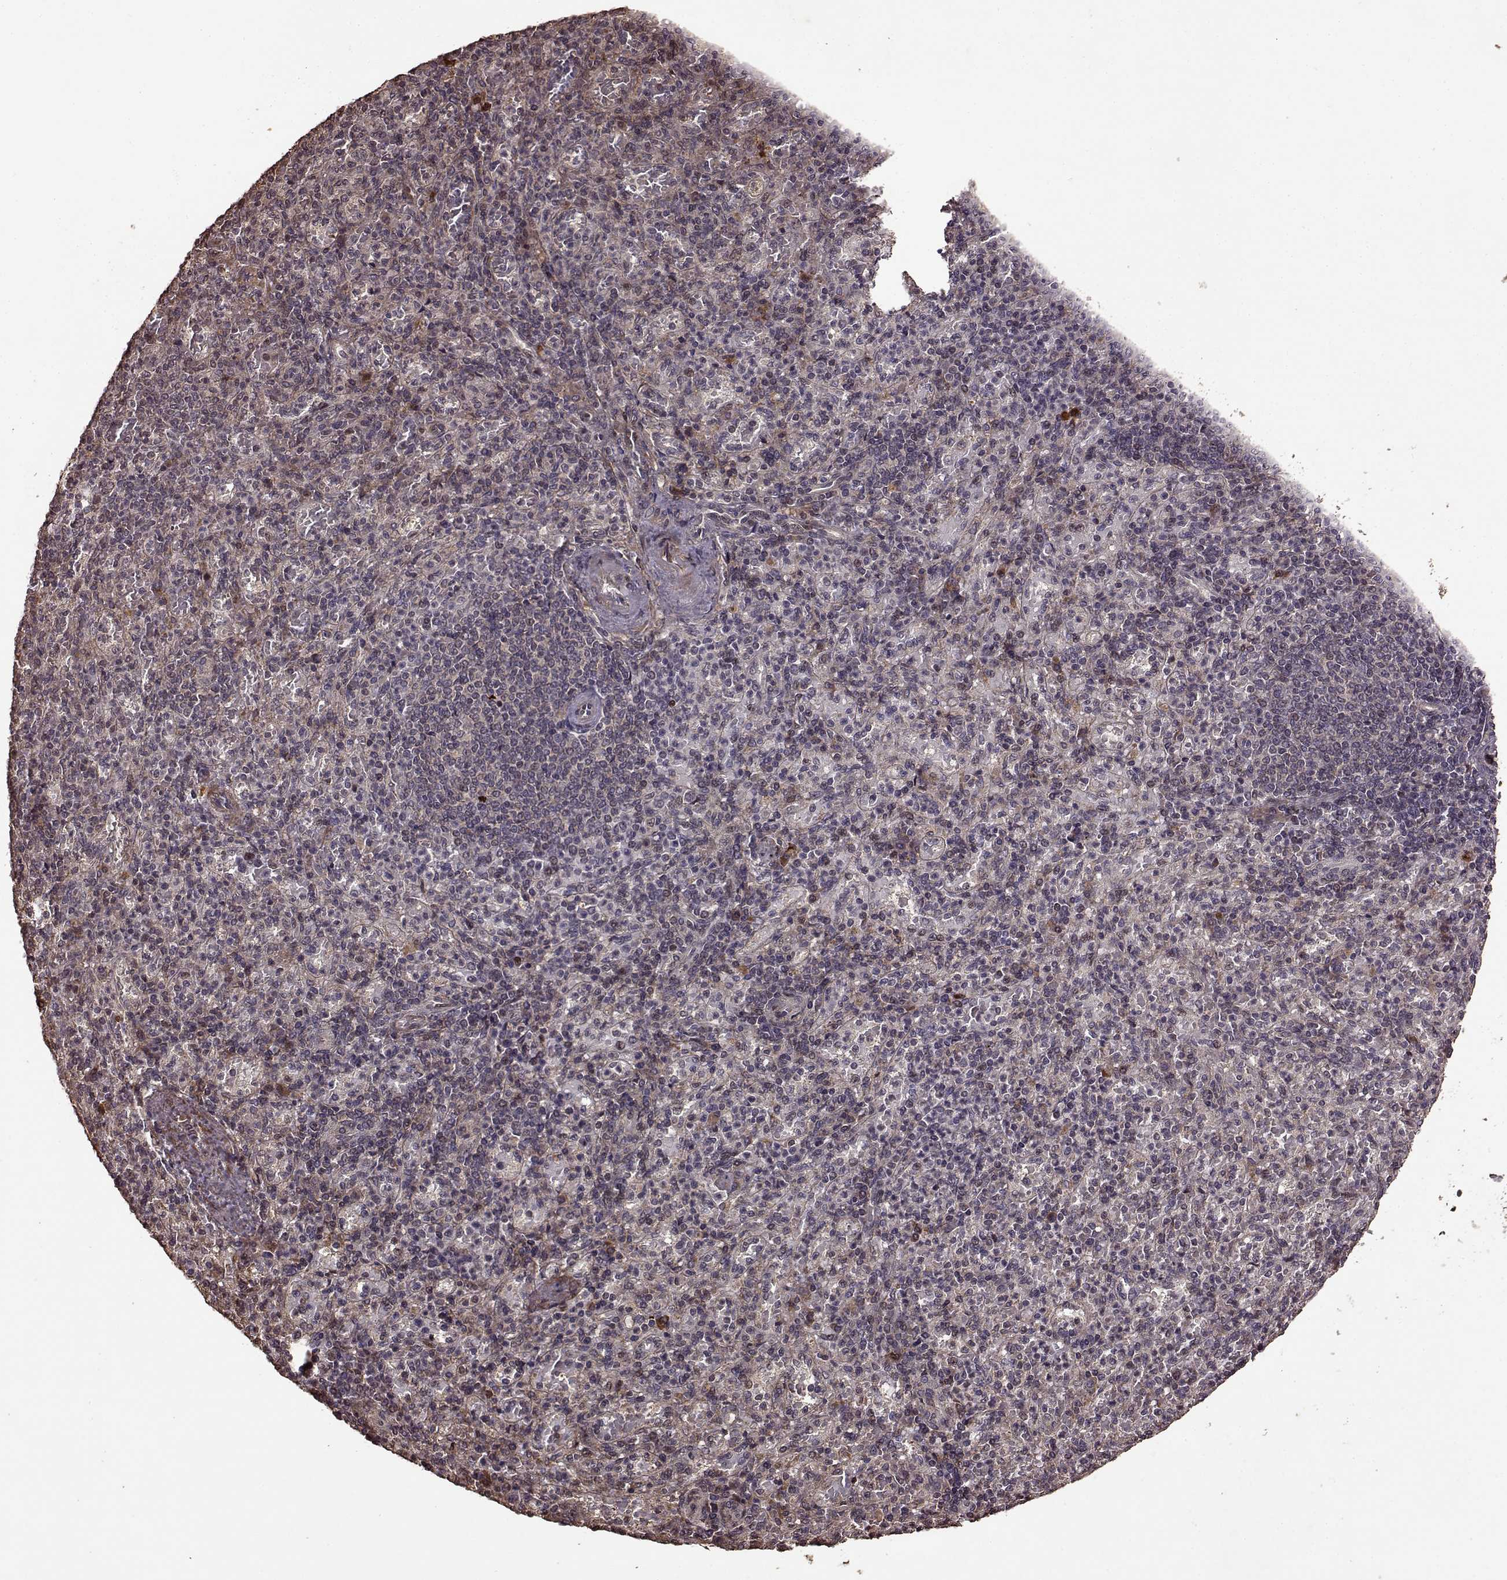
{"staining": {"intensity": "weak", "quantity": "<25%", "location": "cytoplasmic/membranous"}, "tissue": "spleen", "cell_type": "Cells in red pulp", "image_type": "normal", "snomed": [{"axis": "morphology", "description": "Normal tissue, NOS"}, {"axis": "topography", "description": "Spleen"}], "caption": "Spleen stained for a protein using immunohistochemistry (IHC) demonstrates no expression cells in red pulp.", "gene": "FBXW11", "patient": {"sex": "female", "age": 74}}